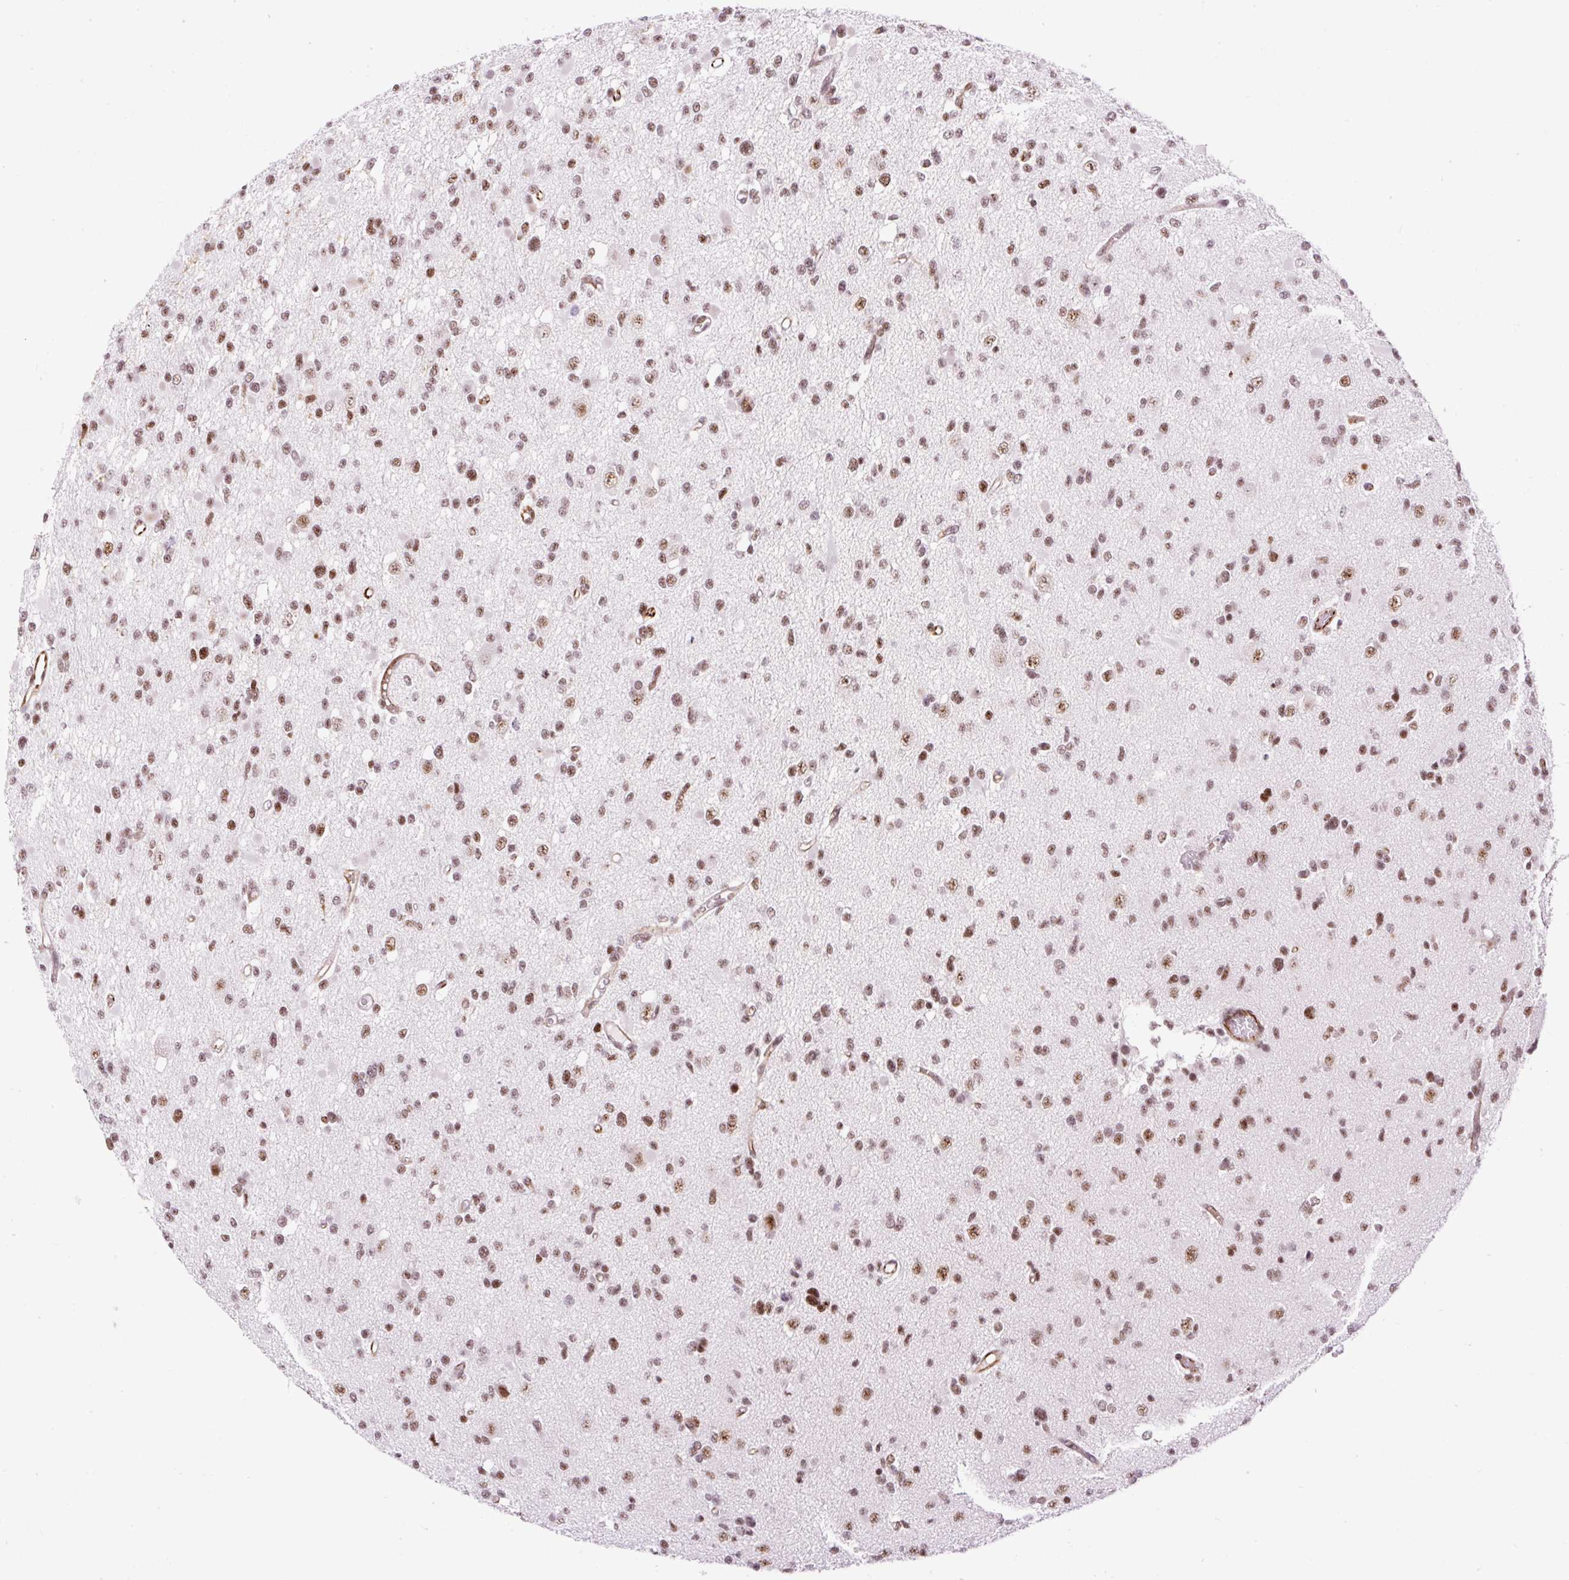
{"staining": {"intensity": "moderate", "quantity": ">75%", "location": "nuclear"}, "tissue": "glioma", "cell_type": "Tumor cells", "image_type": "cancer", "snomed": [{"axis": "morphology", "description": "Glioma, malignant, Low grade"}, {"axis": "topography", "description": "Brain"}], "caption": "High-power microscopy captured an IHC histopathology image of malignant glioma (low-grade), revealing moderate nuclear staining in about >75% of tumor cells.", "gene": "LUC7L2", "patient": {"sex": "female", "age": 22}}